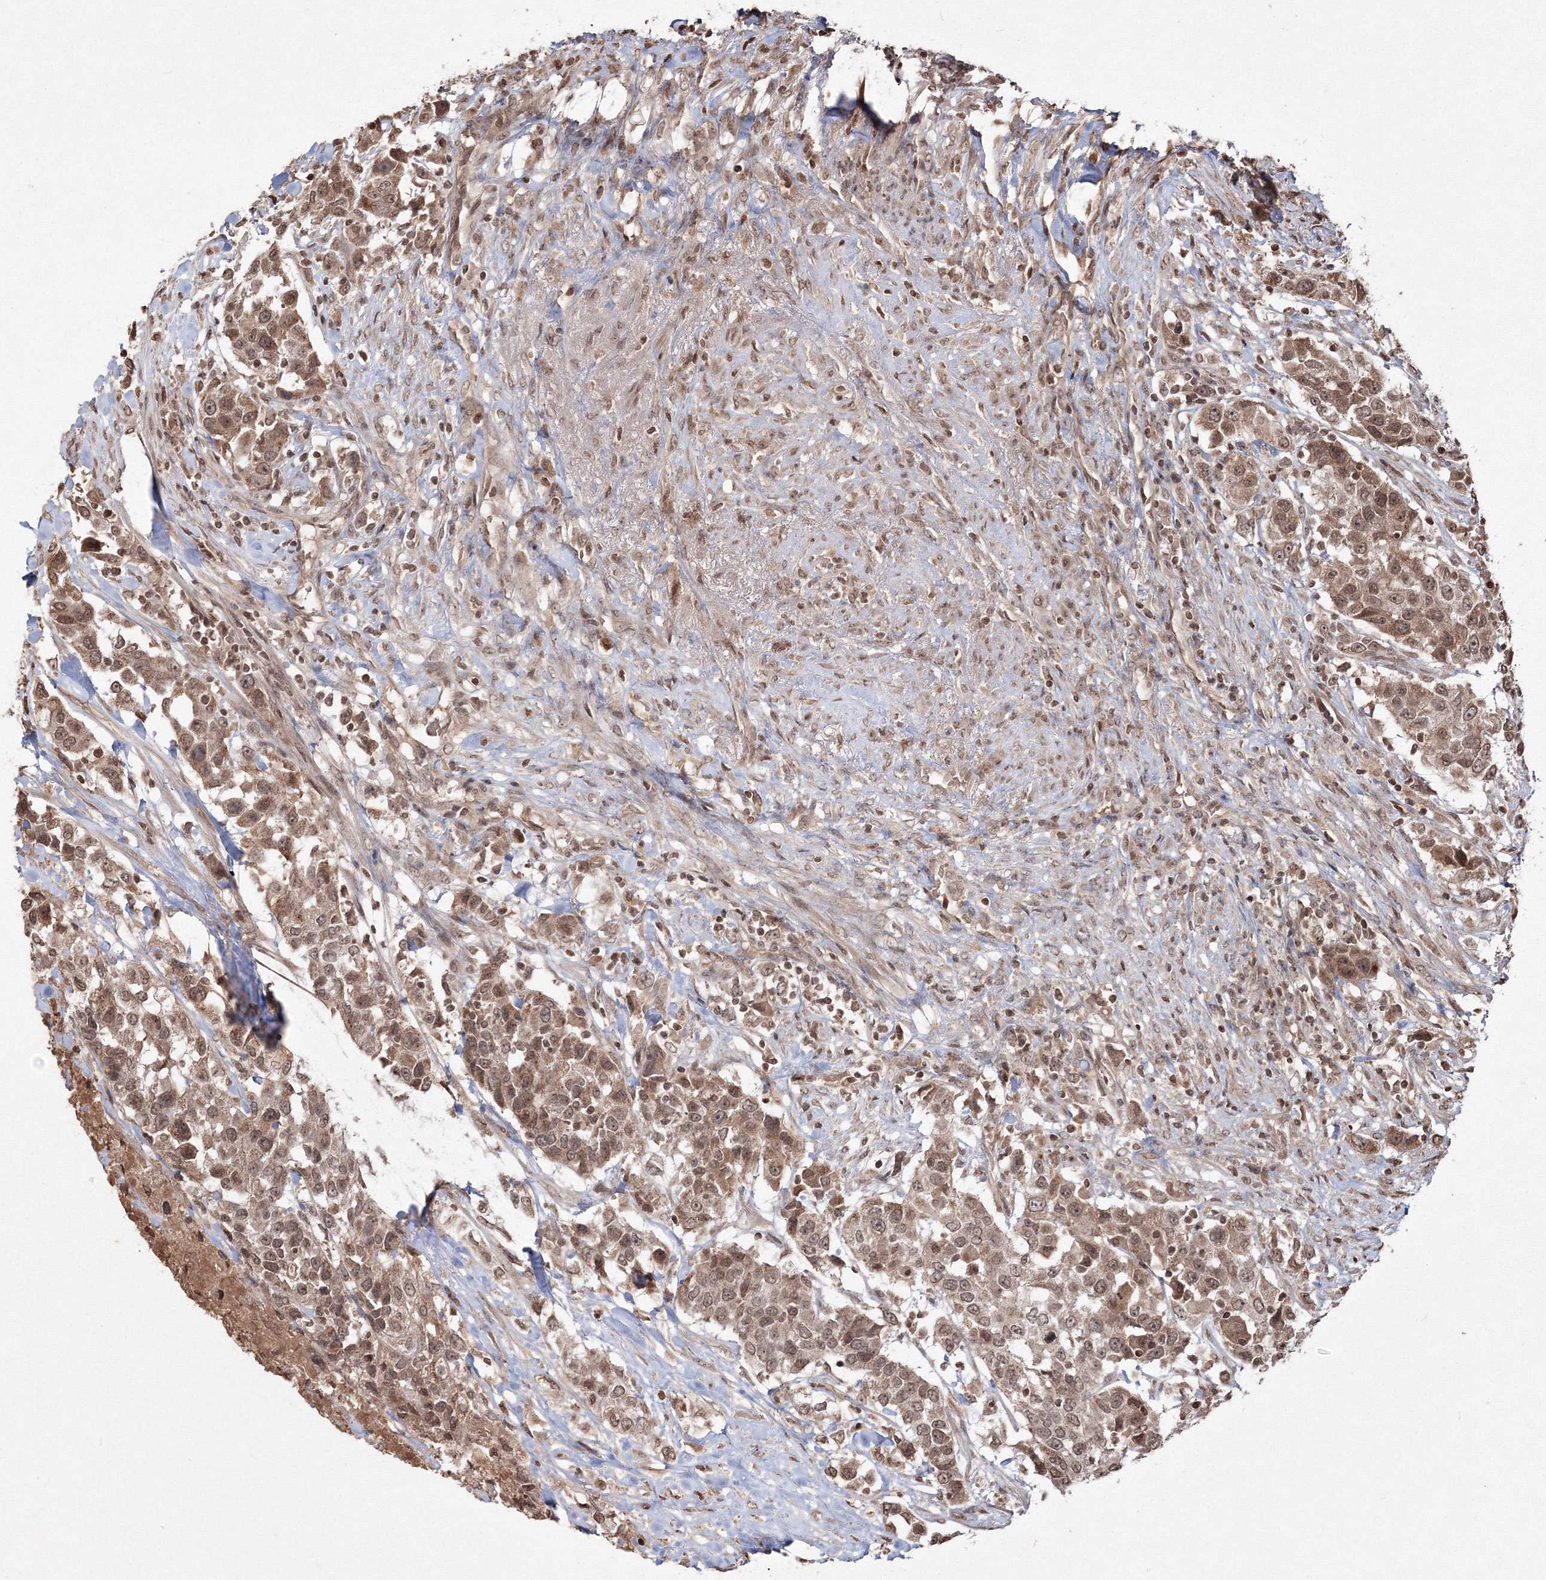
{"staining": {"intensity": "moderate", "quantity": ">75%", "location": "cytoplasmic/membranous,nuclear"}, "tissue": "urothelial cancer", "cell_type": "Tumor cells", "image_type": "cancer", "snomed": [{"axis": "morphology", "description": "Urothelial carcinoma, High grade"}, {"axis": "topography", "description": "Urinary bladder"}], "caption": "Protein staining exhibits moderate cytoplasmic/membranous and nuclear staining in approximately >75% of tumor cells in urothelial carcinoma (high-grade). (IHC, brightfield microscopy, high magnification).", "gene": "PEX13", "patient": {"sex": "female", "age": 80}}